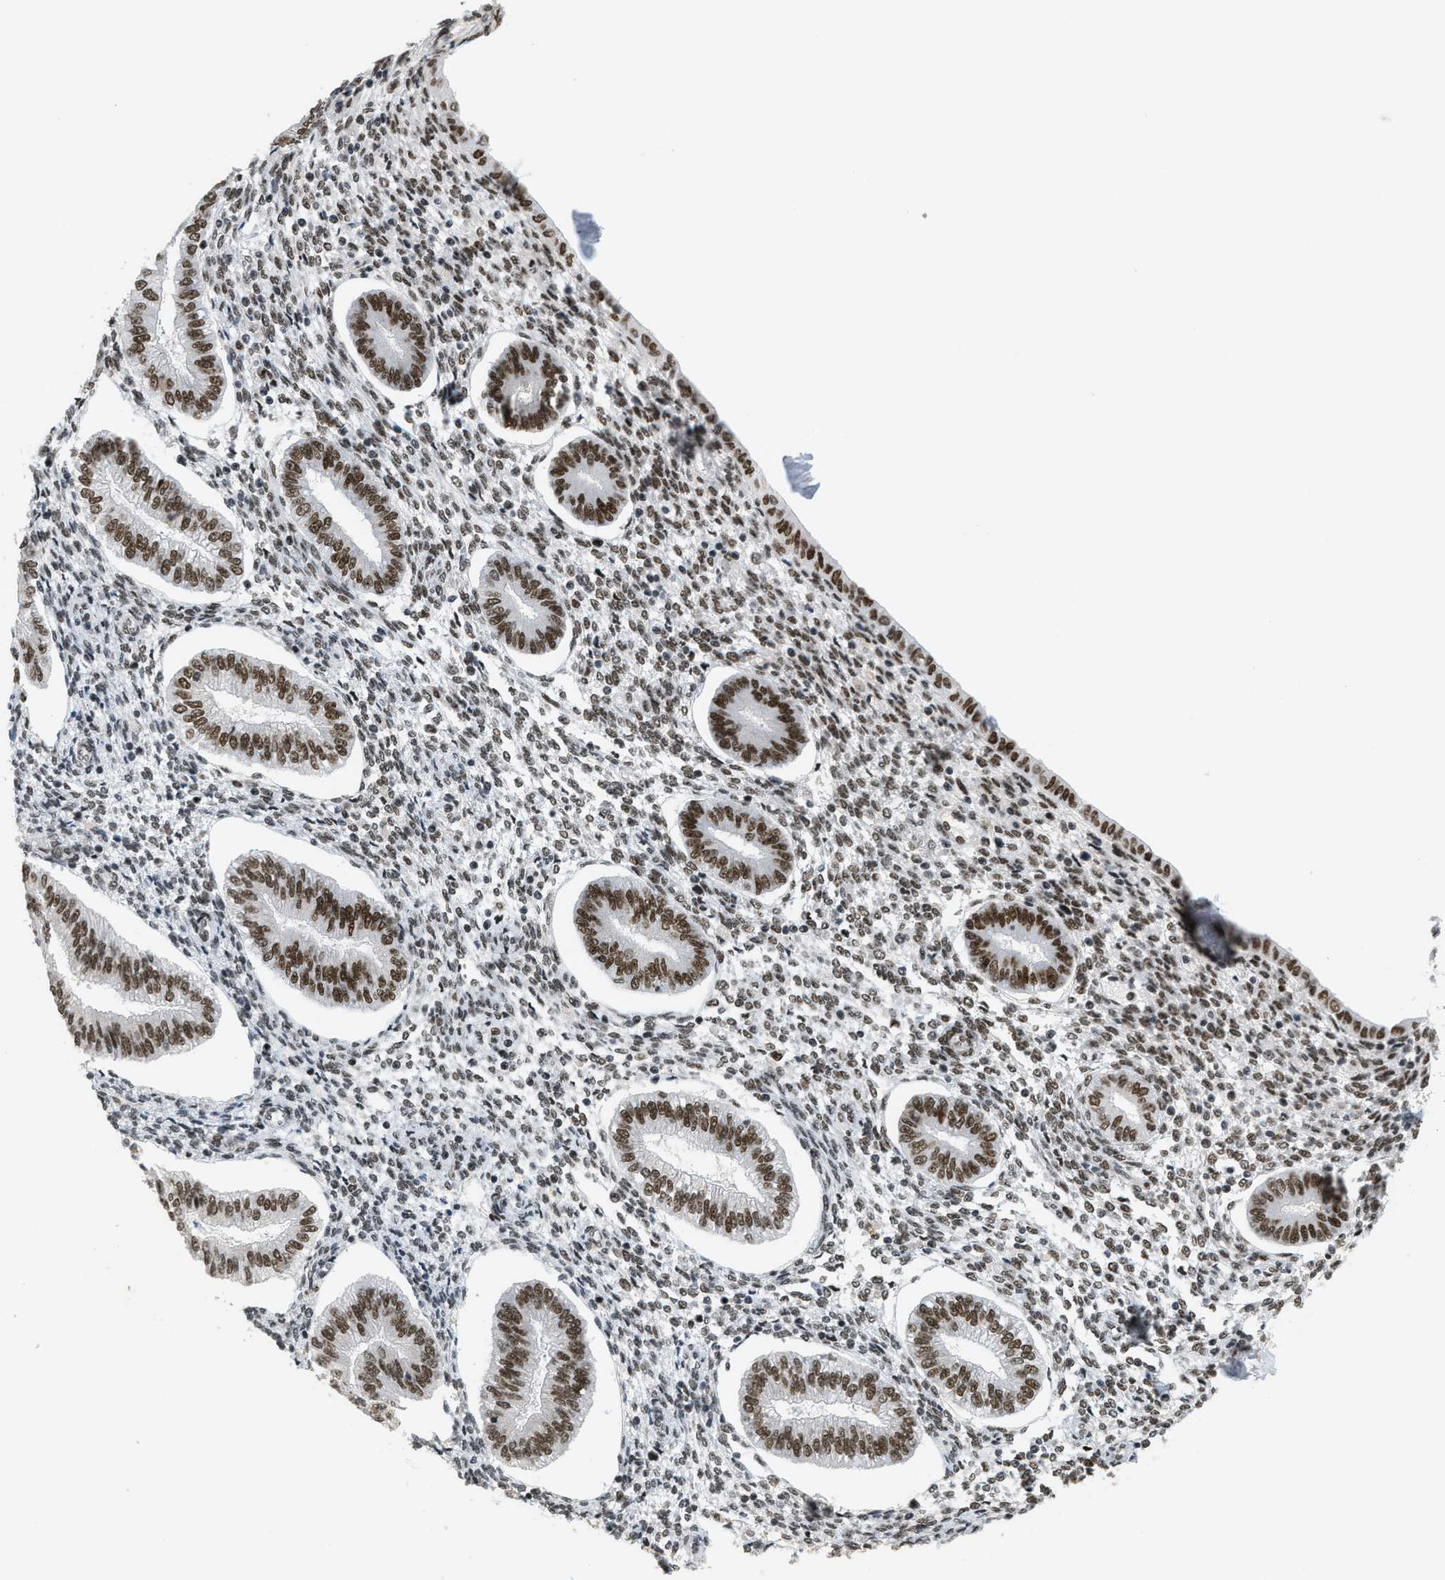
{"staining": {"intensity": "moderate", "quantity": "25%-75%", "location": "nuclear"}, "tissue": "endometrium", "cell_type": "Cells in endometrial stroma", "image_type": "normal", "snomed": [{"axis": "morphology", "description": "Normal tissue, NOS"}, {"axis": "topography", "description": "Endometrium"}], "caption": "IHC micrograph of unremarkable endometrium: human endometrium stained using immunohistochemistry exhibits medium levels of moderate protein expression localized specifically in the nuclear of cells in endometrial stroma, appearing as a nuclear brown color.", "gene": "SMARCB1", "patient": {"sex": "female", "age": 50}}